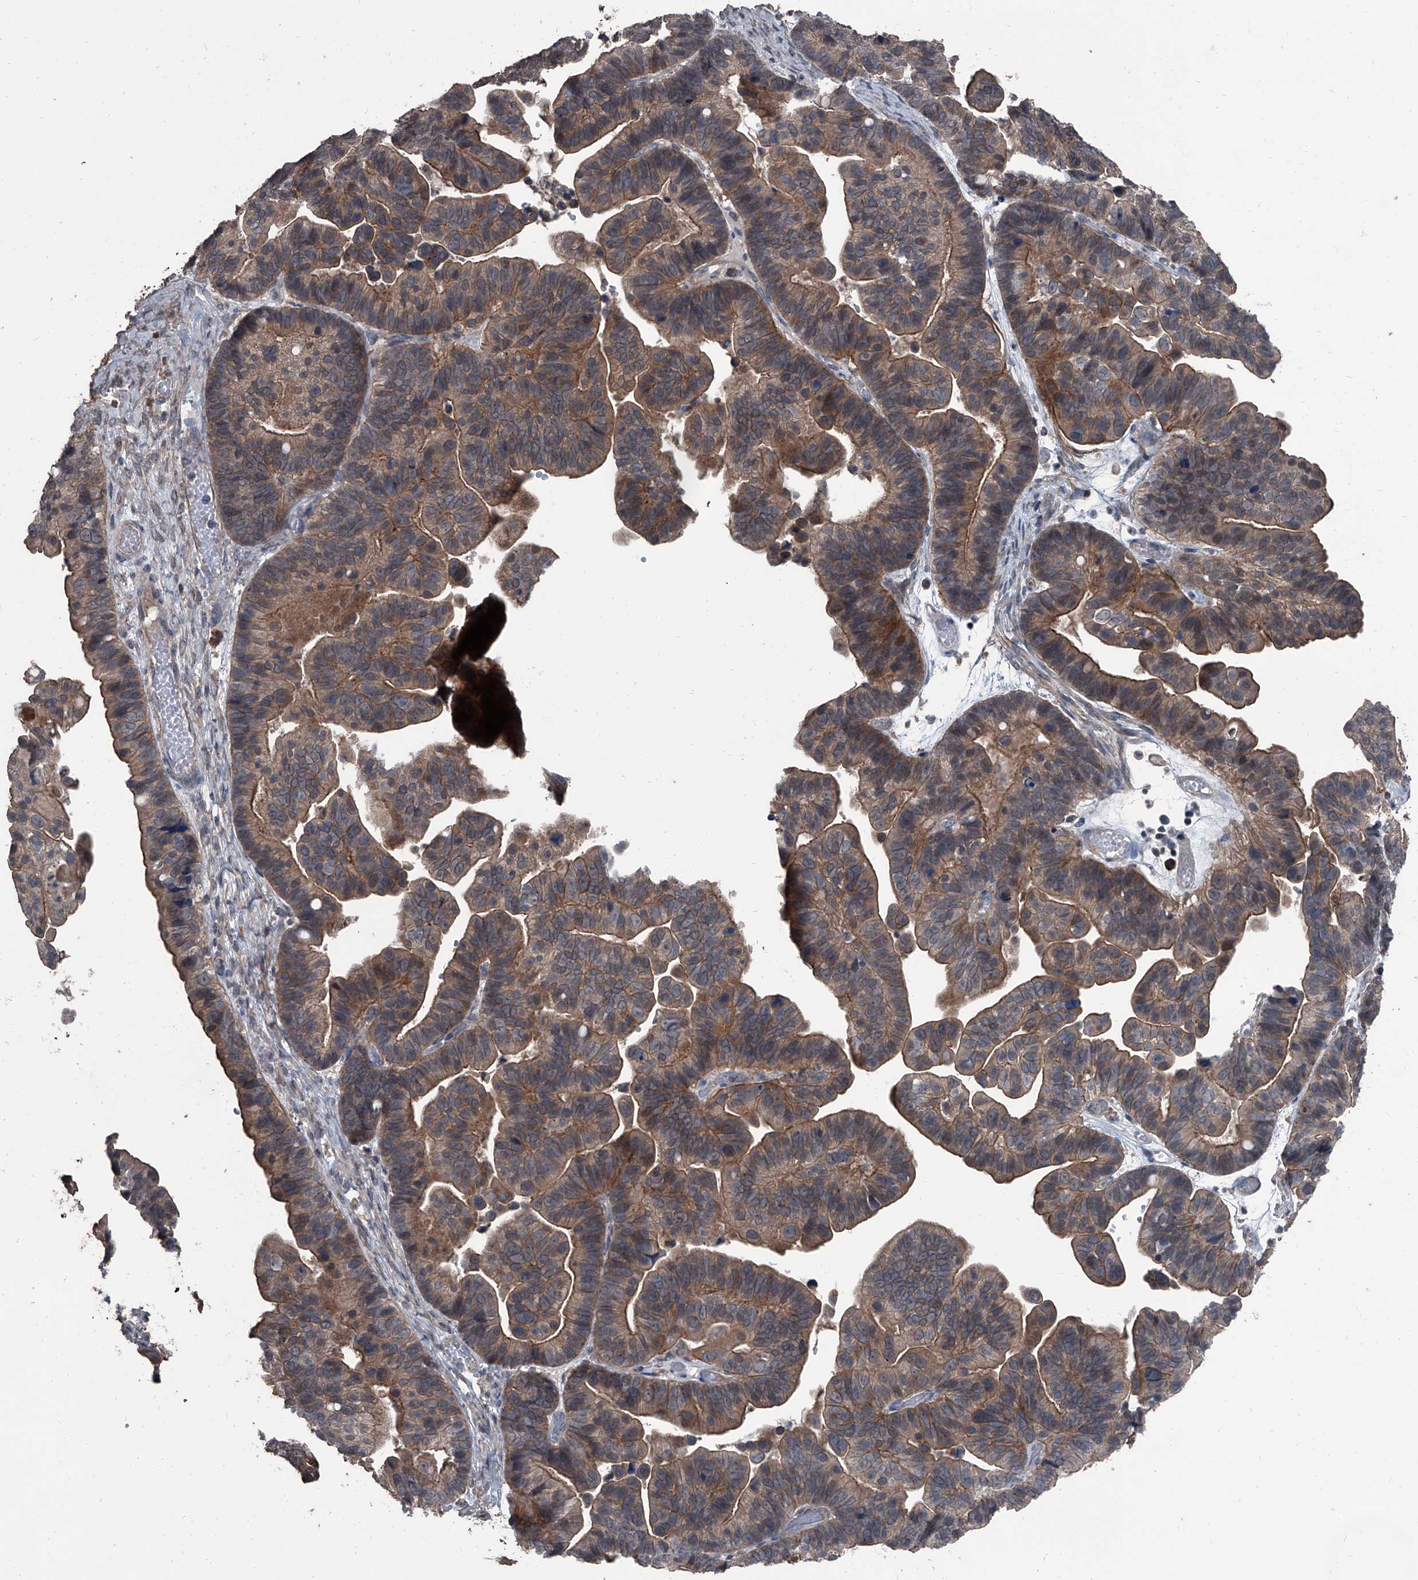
{"staining": {"intensity": "moderate", "quantity": ">75%", "location": "cytoplasmic/membranous"}, "tissue": "ovarian cancer", "cell_type": "Tumor cells", "image_type": "cancer", "snomed": [{"axis": "morphology", "description": "Cystadenocarcinoma, serous, NOS"}, {"axis": "topography", "description": "Ovary"}], "caption": "Serous cystadenocarcinoma (ovarian) was stained to show a protein in brown. There is medium levels of moderate cytoplasmic/membranous positivity in approximately >75% of tumor cells.", "gene": "OARD1", "patient": {"sex": "female", "age": 56}}